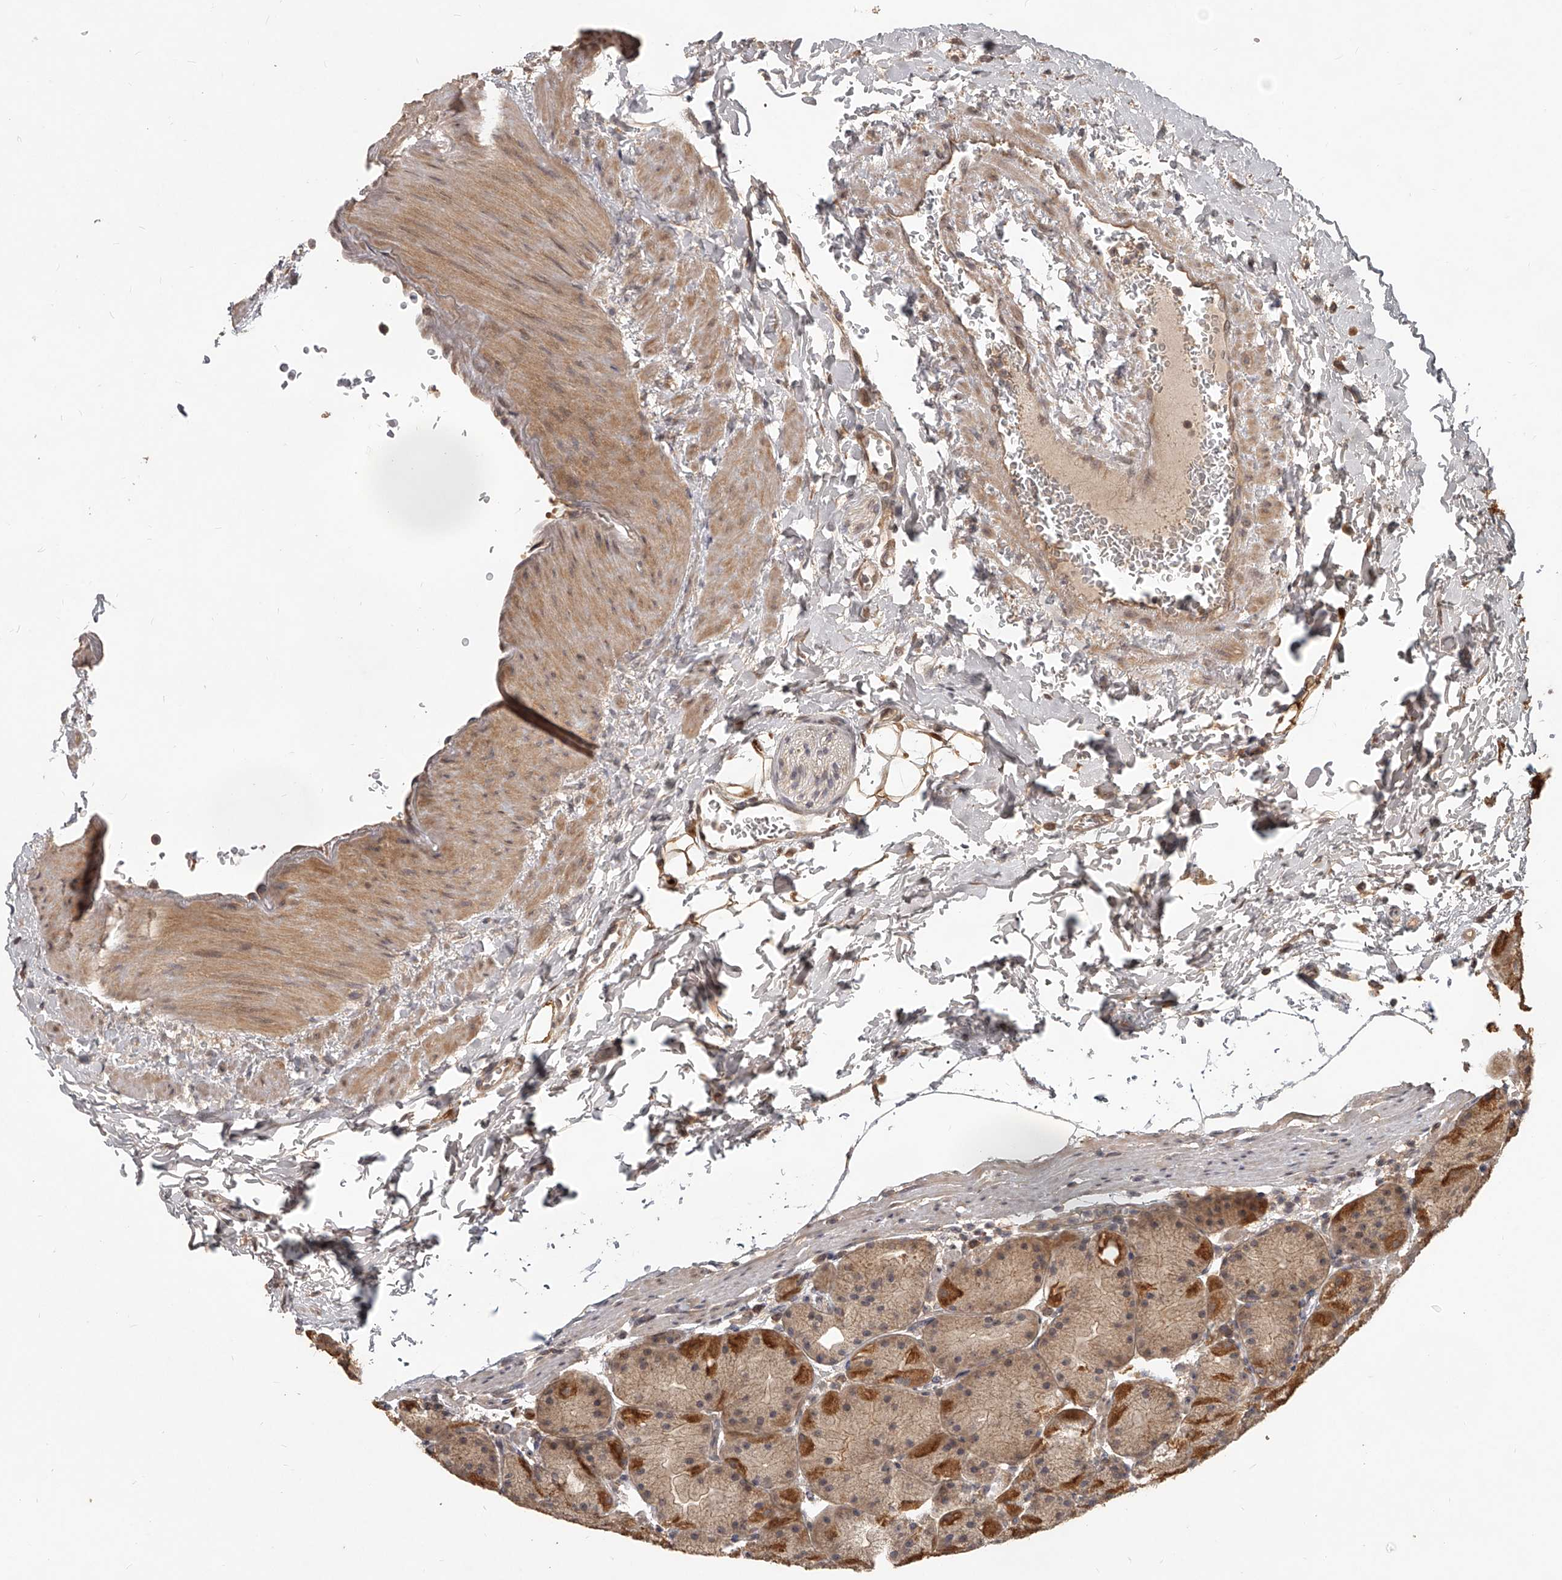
{"staining": {"intensity": "moderate", "quantity": ">75%", "location": "cytoplasmic/membranous"}, "tissue": "stomach", "cell_type": "Glandular cells", "image_type": "normal", "snomed": [{"axis": "morphology", "description": "Normal tissue, NOS"}, {"axis": "topography", "description": "Stomach, upper"}, {"axis": "topography", "description": "Stomach"}], "caption": "Stomach was stained to show a protein in brown. There is medium levels of moderate cytoplasmic/membranous staining in about >75% of glandular cells.", "gene": "SLC37A1", "patient": {"sex": "male", "age": 48}}